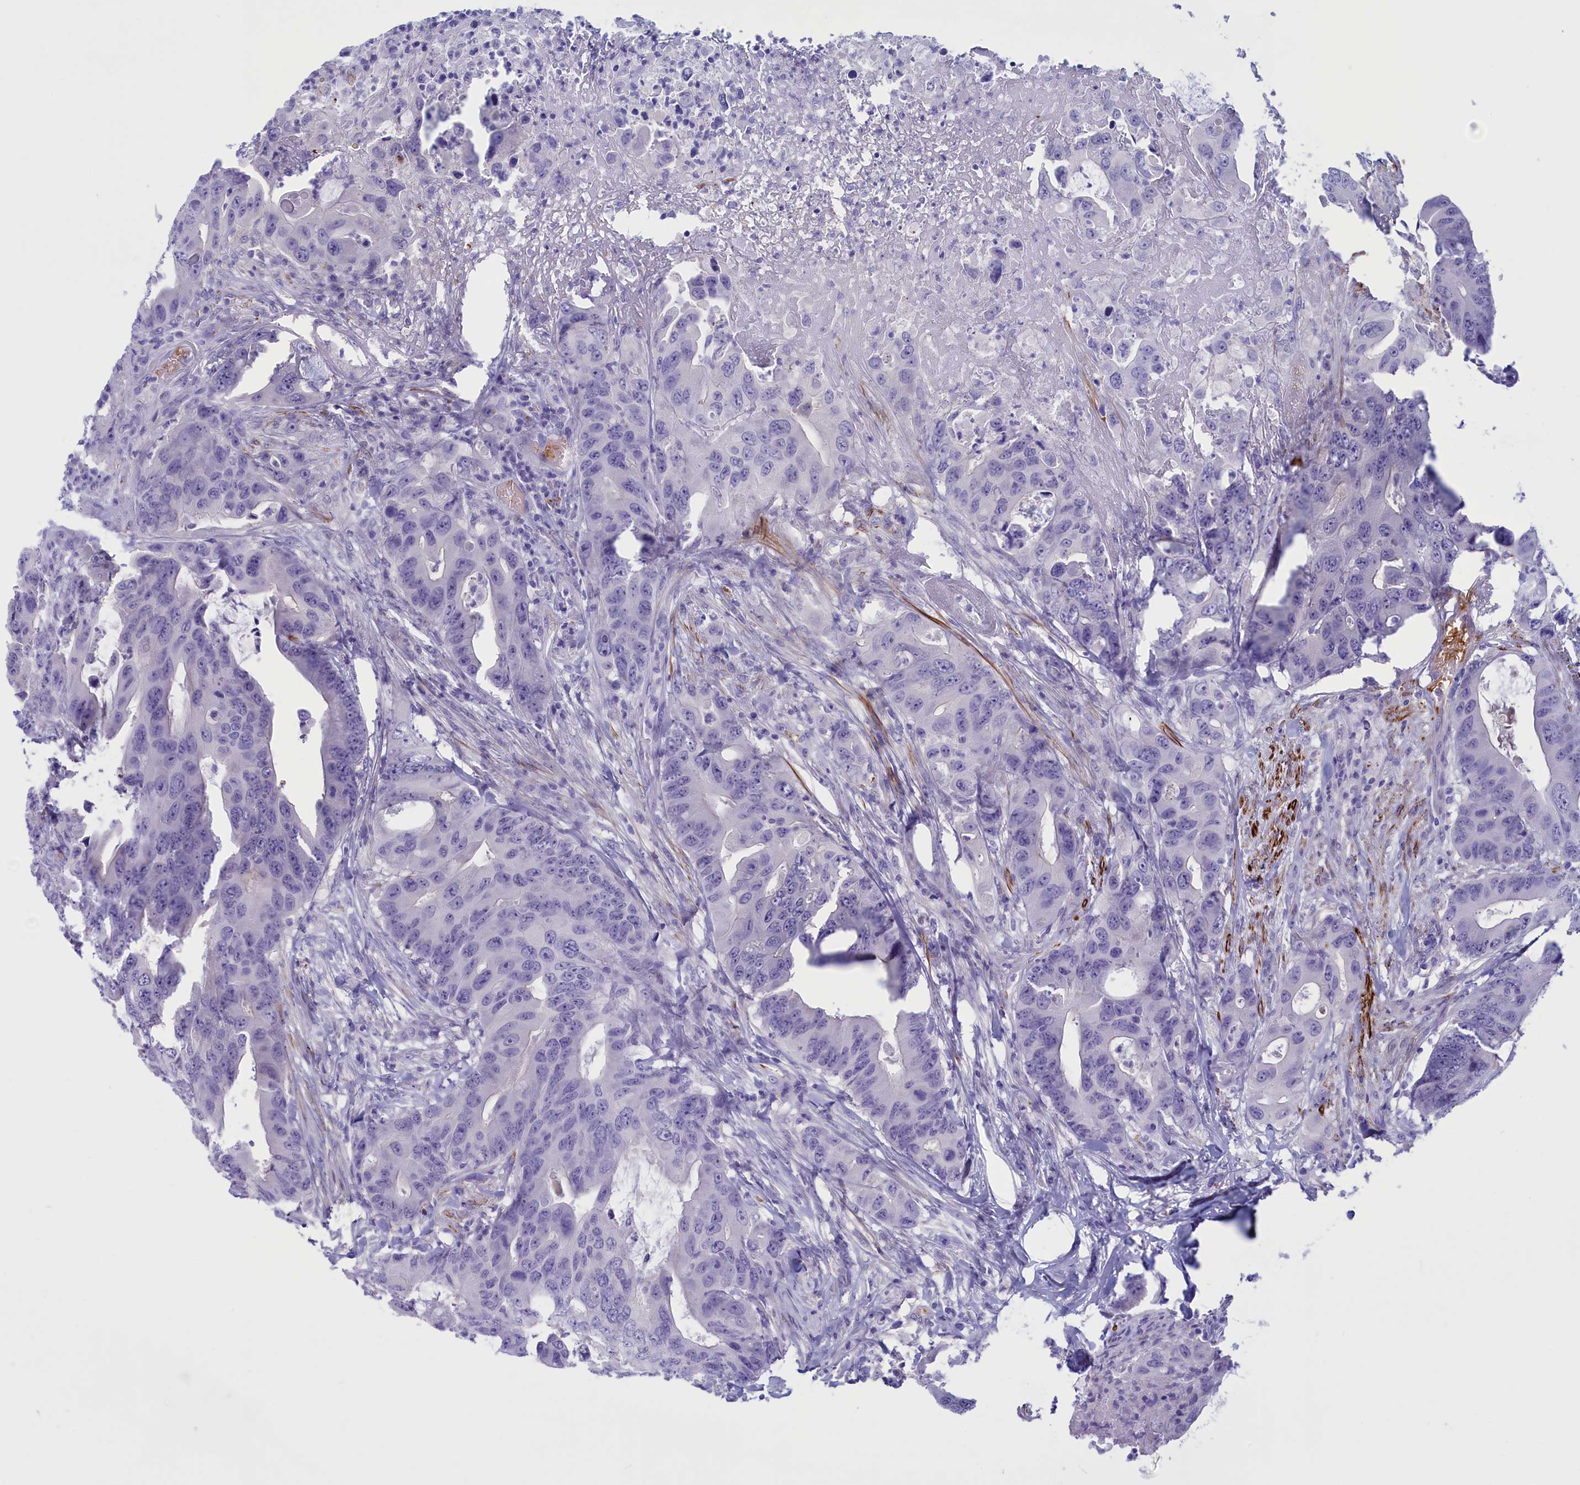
{"staining": {"intensity": "negative", "quantity": "none", "location": "none"}, "tissue": "colorectal cancer", "cell_type": "Tumor cells", "image_type": "cancer", "snomed": [{"axis": "morphology", "description": "Adenocarcinoma, NOS"}, {"axis": "topography", "description": "Colon"}], "caption": "Image shows no significant protein expression in tumor cells of colorectal cancer.", "gene": "GAPDHS", "patient": {"sex": "male", "age": 71}}